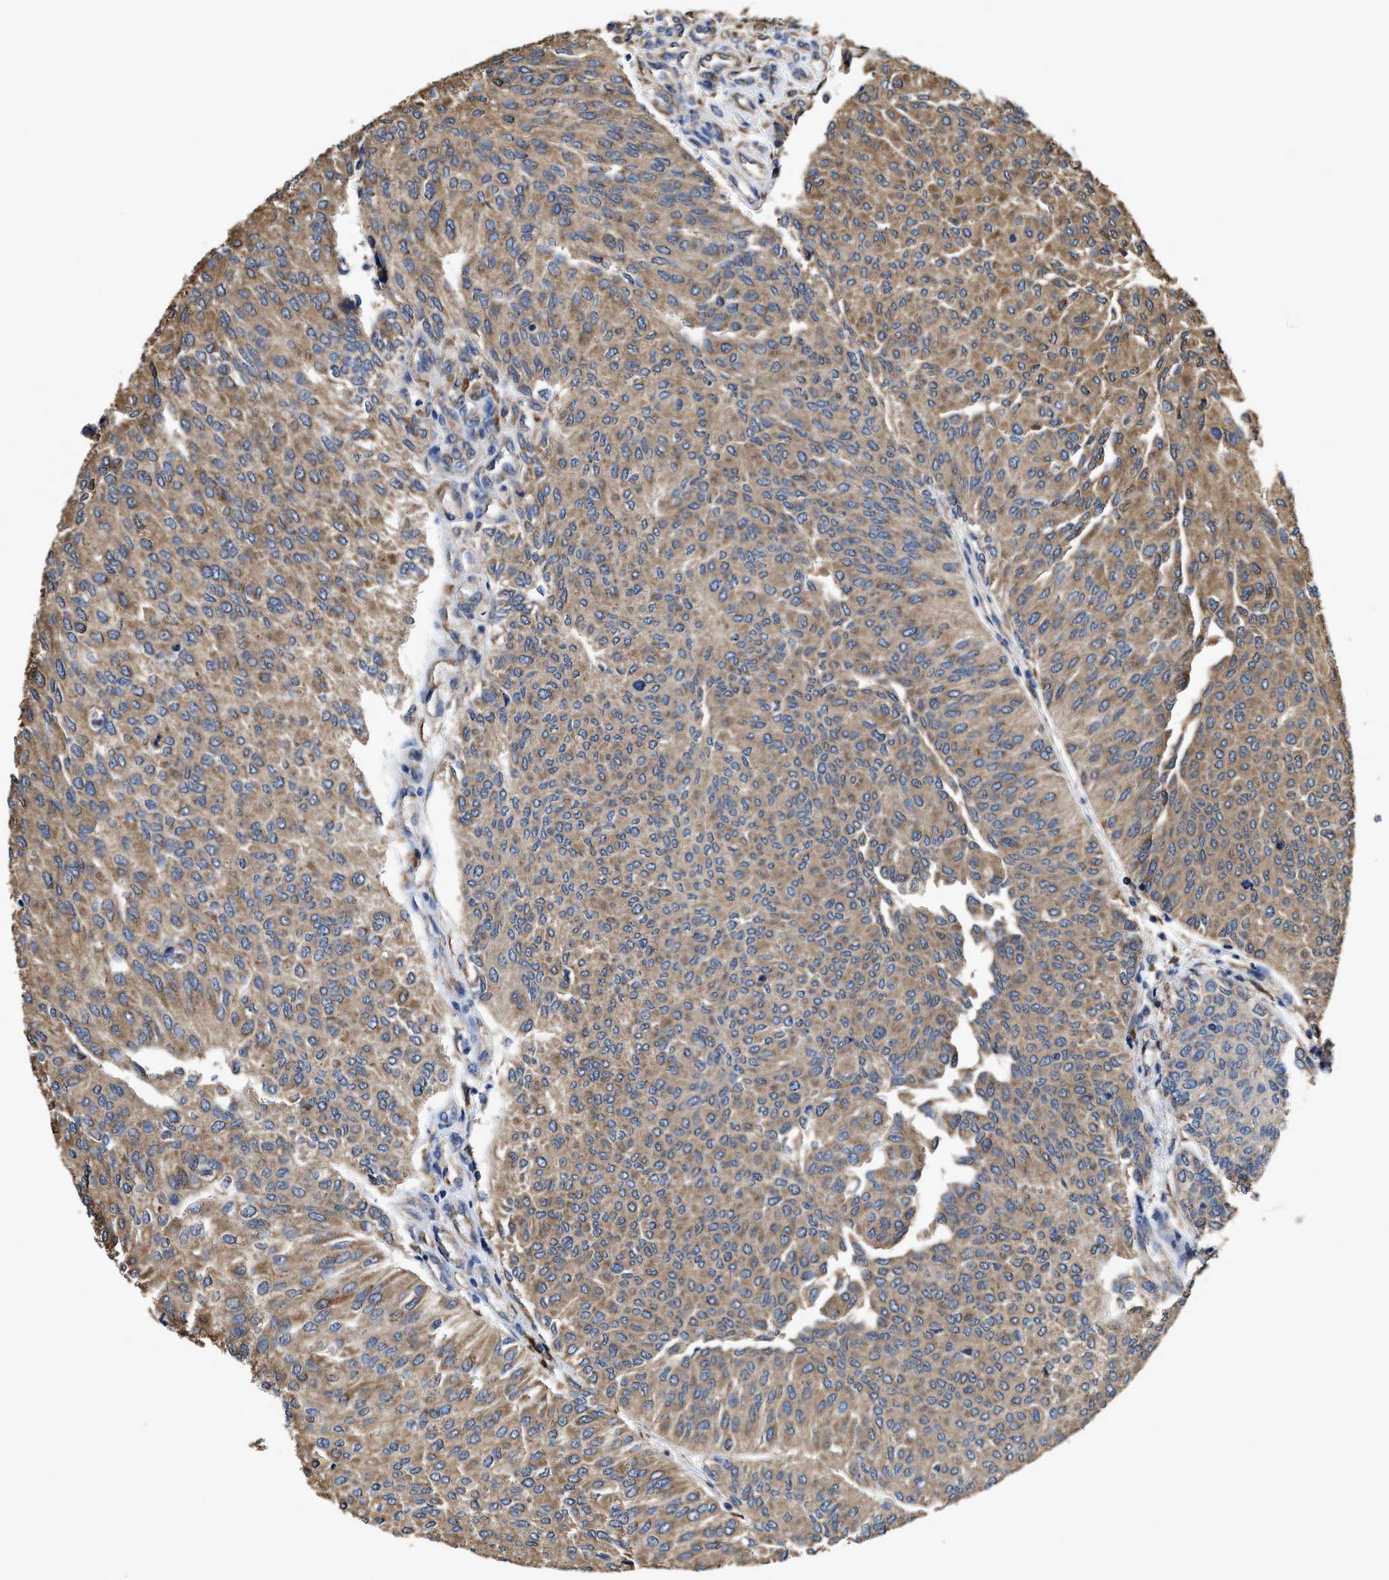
{"staining": {"intensity": "moderate", "quantity": ">75%", "location": "cytoplasmic/membranous"}, "tissue": "urothelial cancer", "cell_type": "Tumor cells", "image_type": "cancer", "snomed": [{"axis": "morphology", "description": "Urothelial carcinoma, Low grade"}, {"axis": "topography", "description": "Urinary bladder"}], "caption": "Tumor cells demonstrate medium levels of moderate cytoplasmic/membranous positivity in about >75% of cells in human low-grade urothelial carcinoma. (IHC, brightfield microscopy, high magnification).", "gene": "IDNK", "patient": {"sex": "female", "age": 79}}